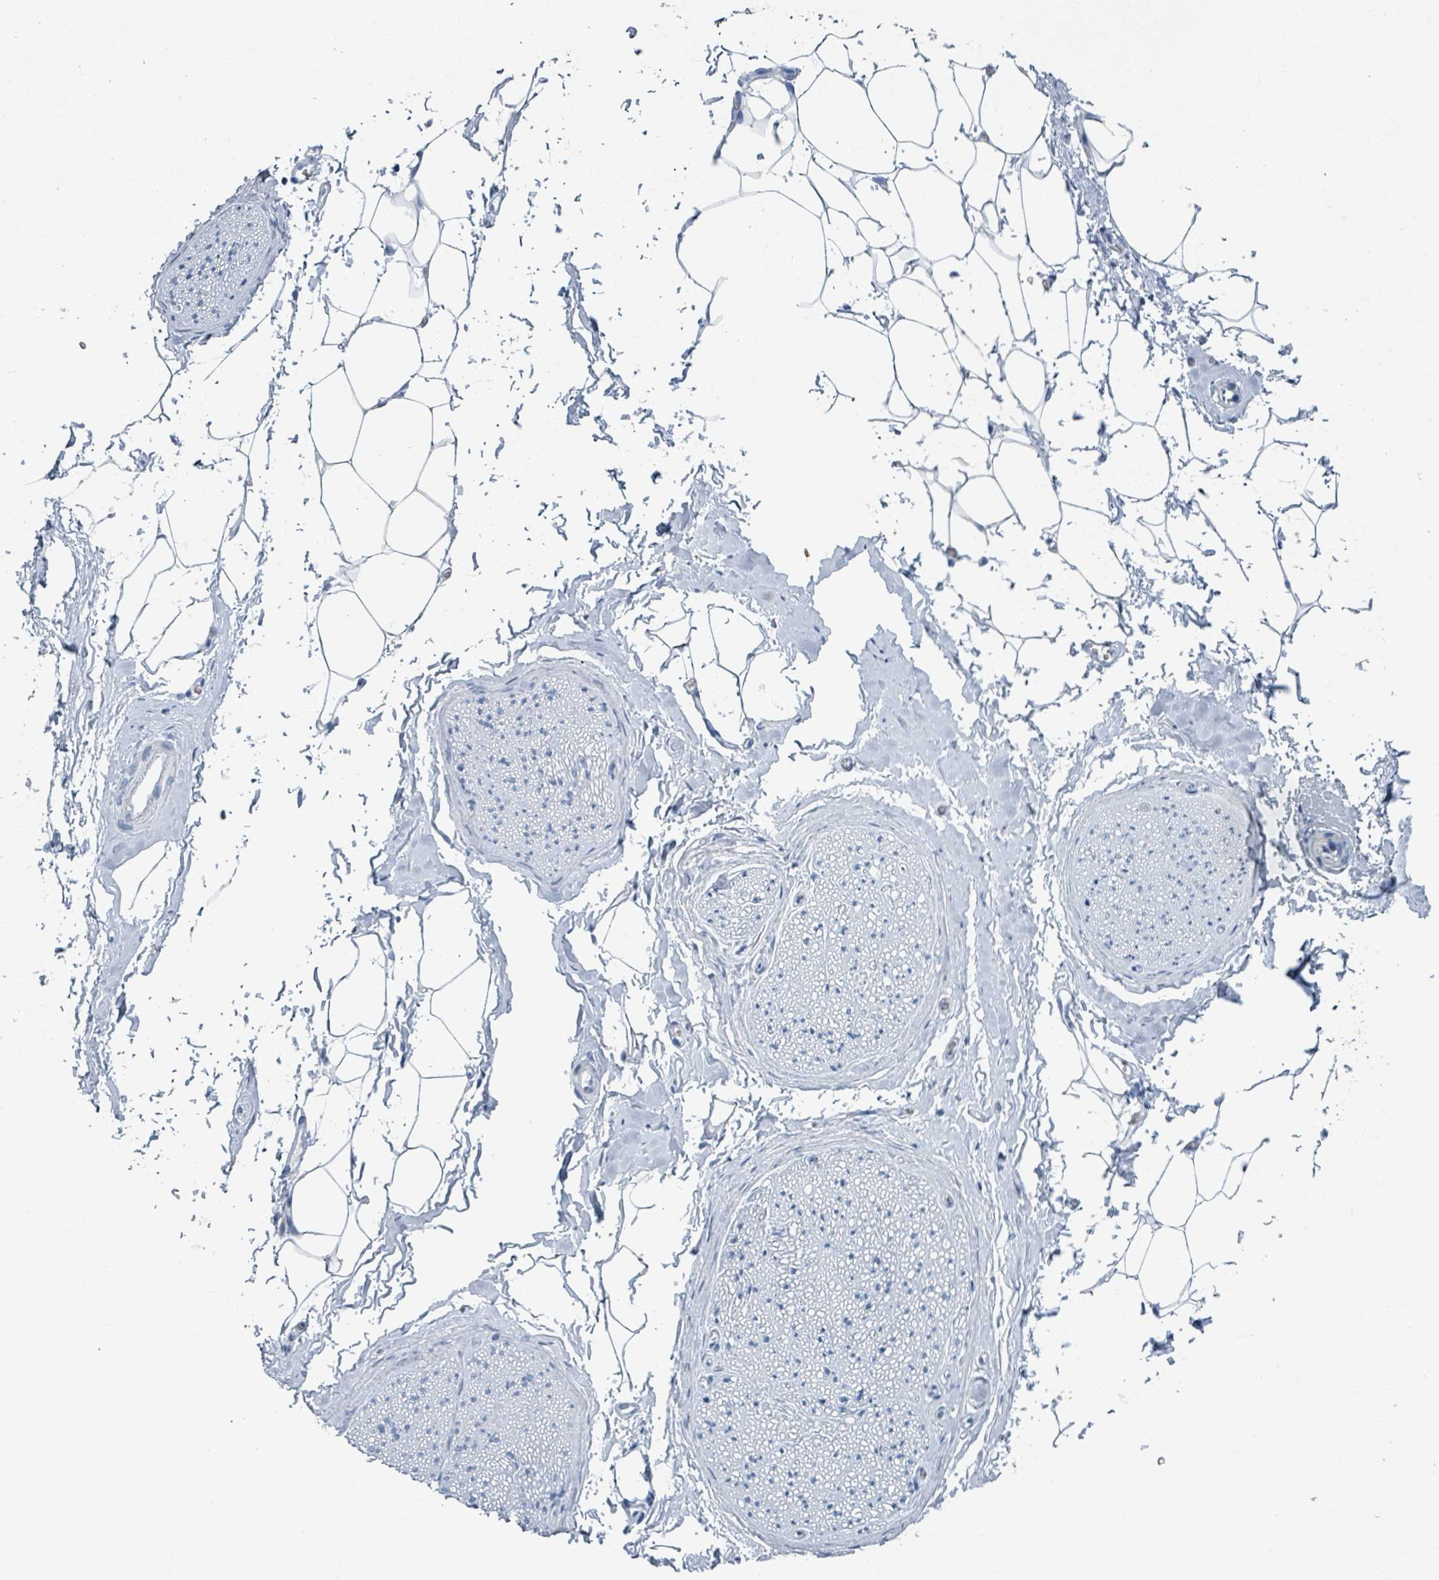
{"staining": {"intensity": "negative", "quantity": "none", "location": "none"}, "tissue": "adipose tissue", "cell_type": "Adipocytes", "image_type": "normal", "snomed": [{"axis": "morphology", "description": "Normal tissue, NOS"}, {"axis": "morphology", "description": "Adenocarcinoma, High grade"}, {"axis": "topography", "description": "Prostate"}, {"axis": "topography", "description": "Peripheral nerve tissue"}], "caption": "High magnification brightfield microscopy of normal adipose tissue stained with DAB (brown) and counterstained with hematoxylin (blue): adipocytes show no significant staining.", "gene": "GPR15LG", "patient": {"sex": "male", "age": 68}}